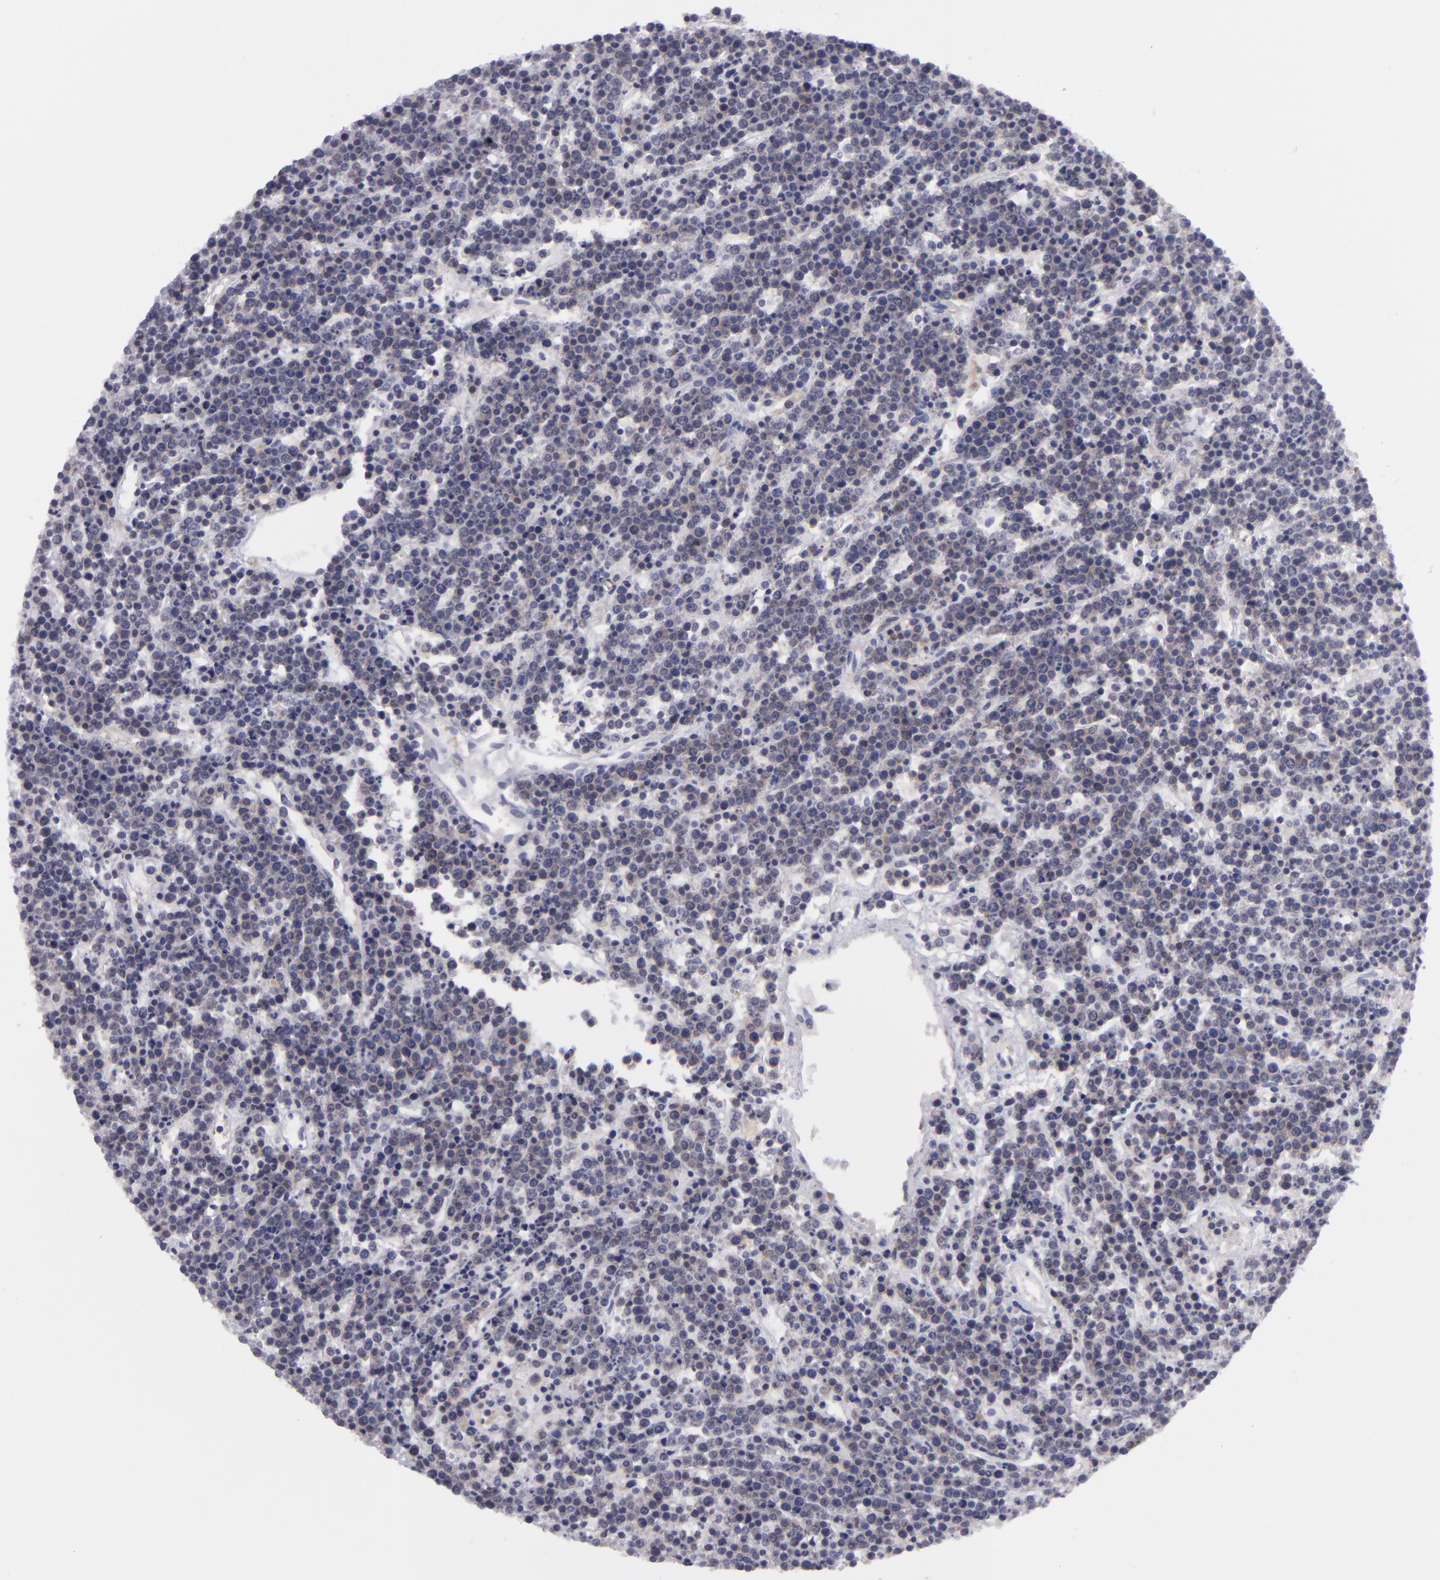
{"staining": {"intensity": "negative", "quantity": "none", "location": "none"}, "tissue": "lymphoma", "cell_type": "Tumor cells", "image_type": "cancer", "snomed": [{"axis": "morphology", "description": "Malignant lymphoma, non-Hodgkin's type, High grade"}, {"axis": "topography", "description": "Ovary"}], "caption": "An immunohistochemistry histopathology image of lymphoma is shown. There is no staining in tumor cells of lymphoma. (Brightfield microscopy of DAB IHC at high magnification).", "gene": "BCL10", "patient": {"sex": "female", "age": 56}}